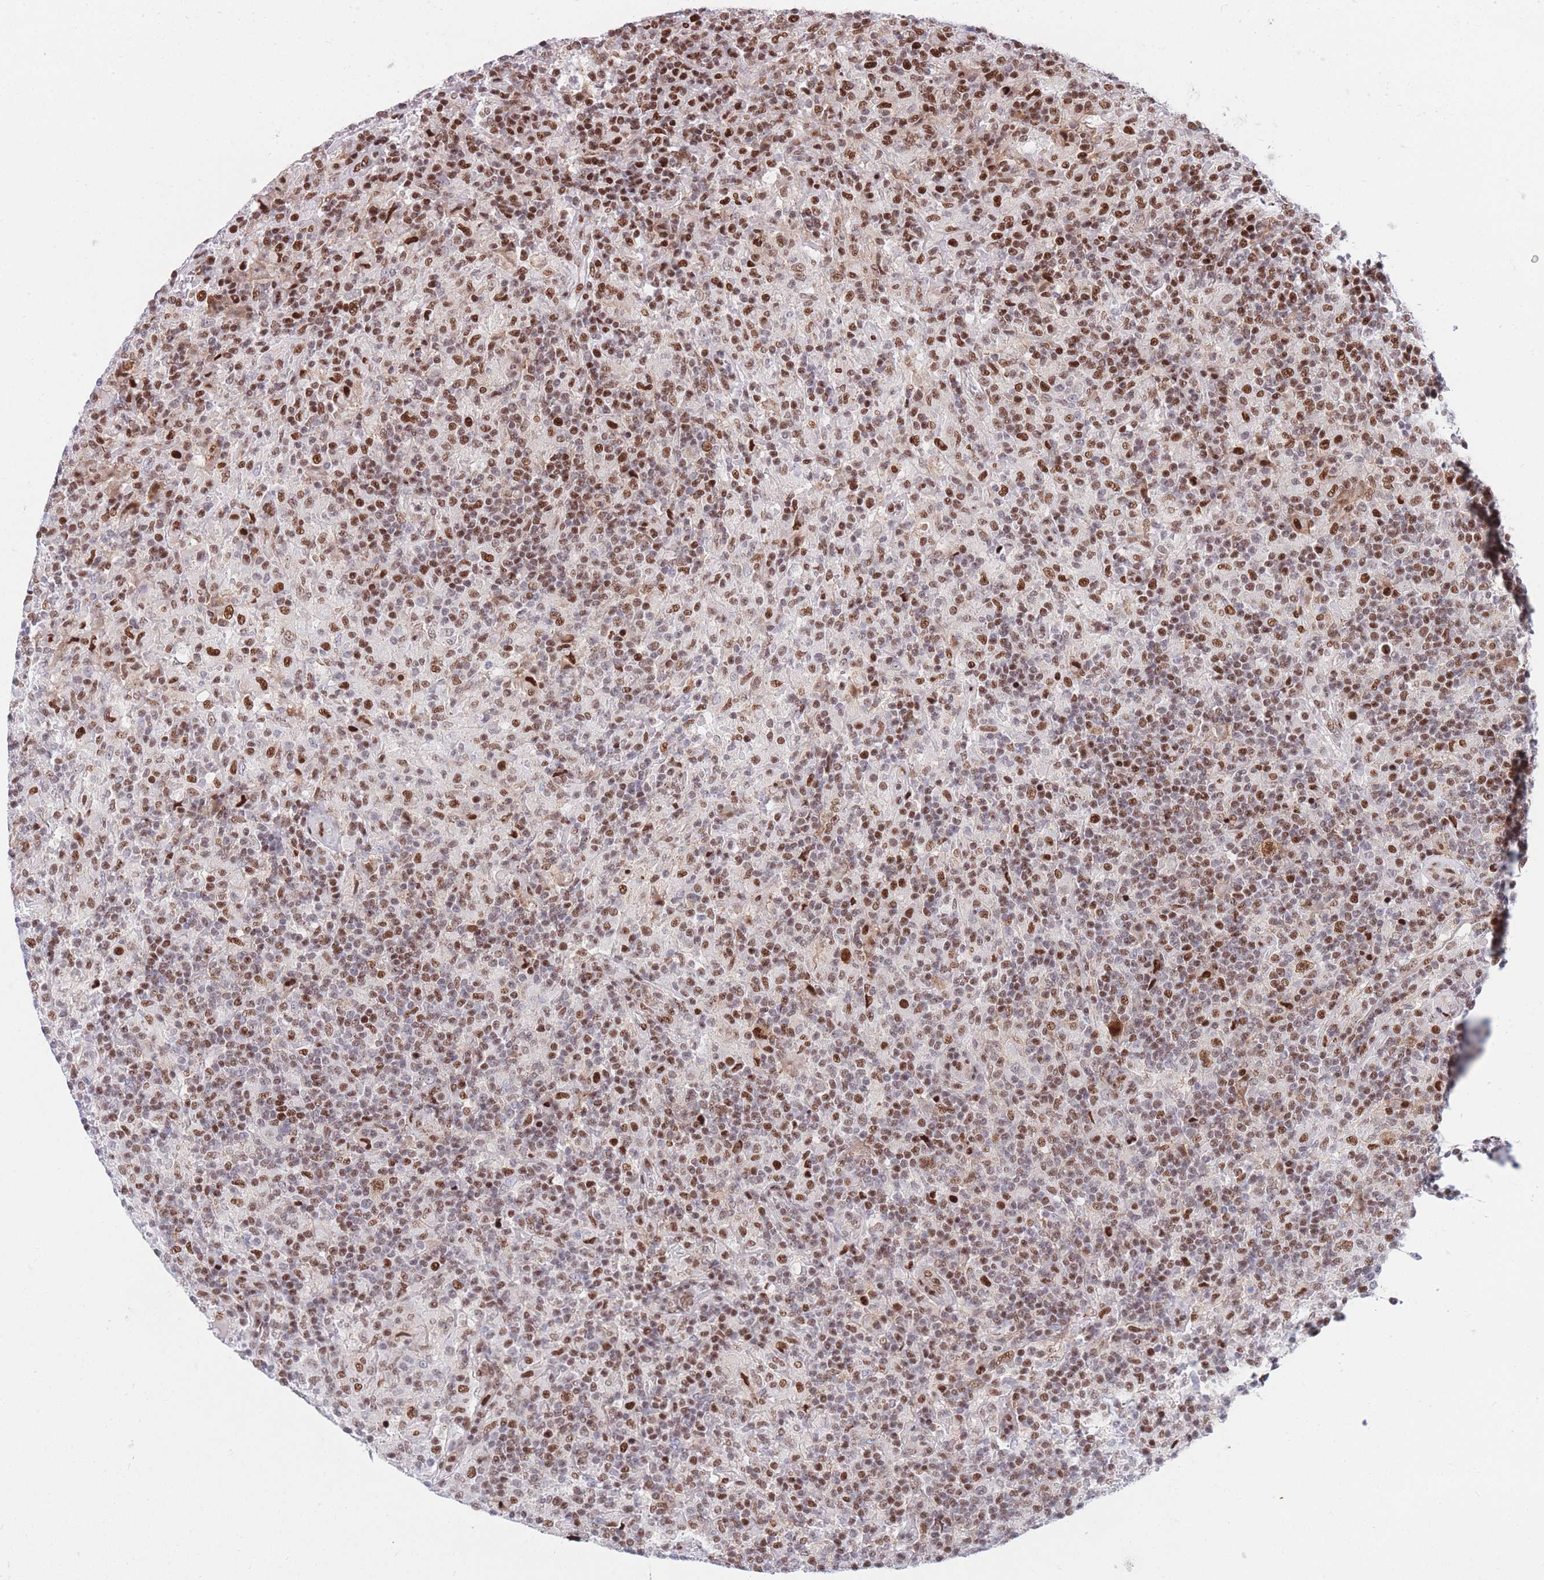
{"staining": {"intensity": "strong", "quantity": ">75%", "location": "cytoplasmic/membranous,nuclear"}, "tissue": "lymphoma", "cell_type": "Tumor cells", "image_type": "cancer", "snomed": [{"axis": "morphology", "description": "Hodgkin's disease, NOS"}, {"axis": "topography", "description": "Lymph node"}], "caption": "Hodgkin's disease stained with a brown dye shows strong cytoplasmic/membranous and nuclear positive positivity in about >75% of tumor cells.", "gene": "DNAJC3", "patient": {"sex": "male", "age": 70}}